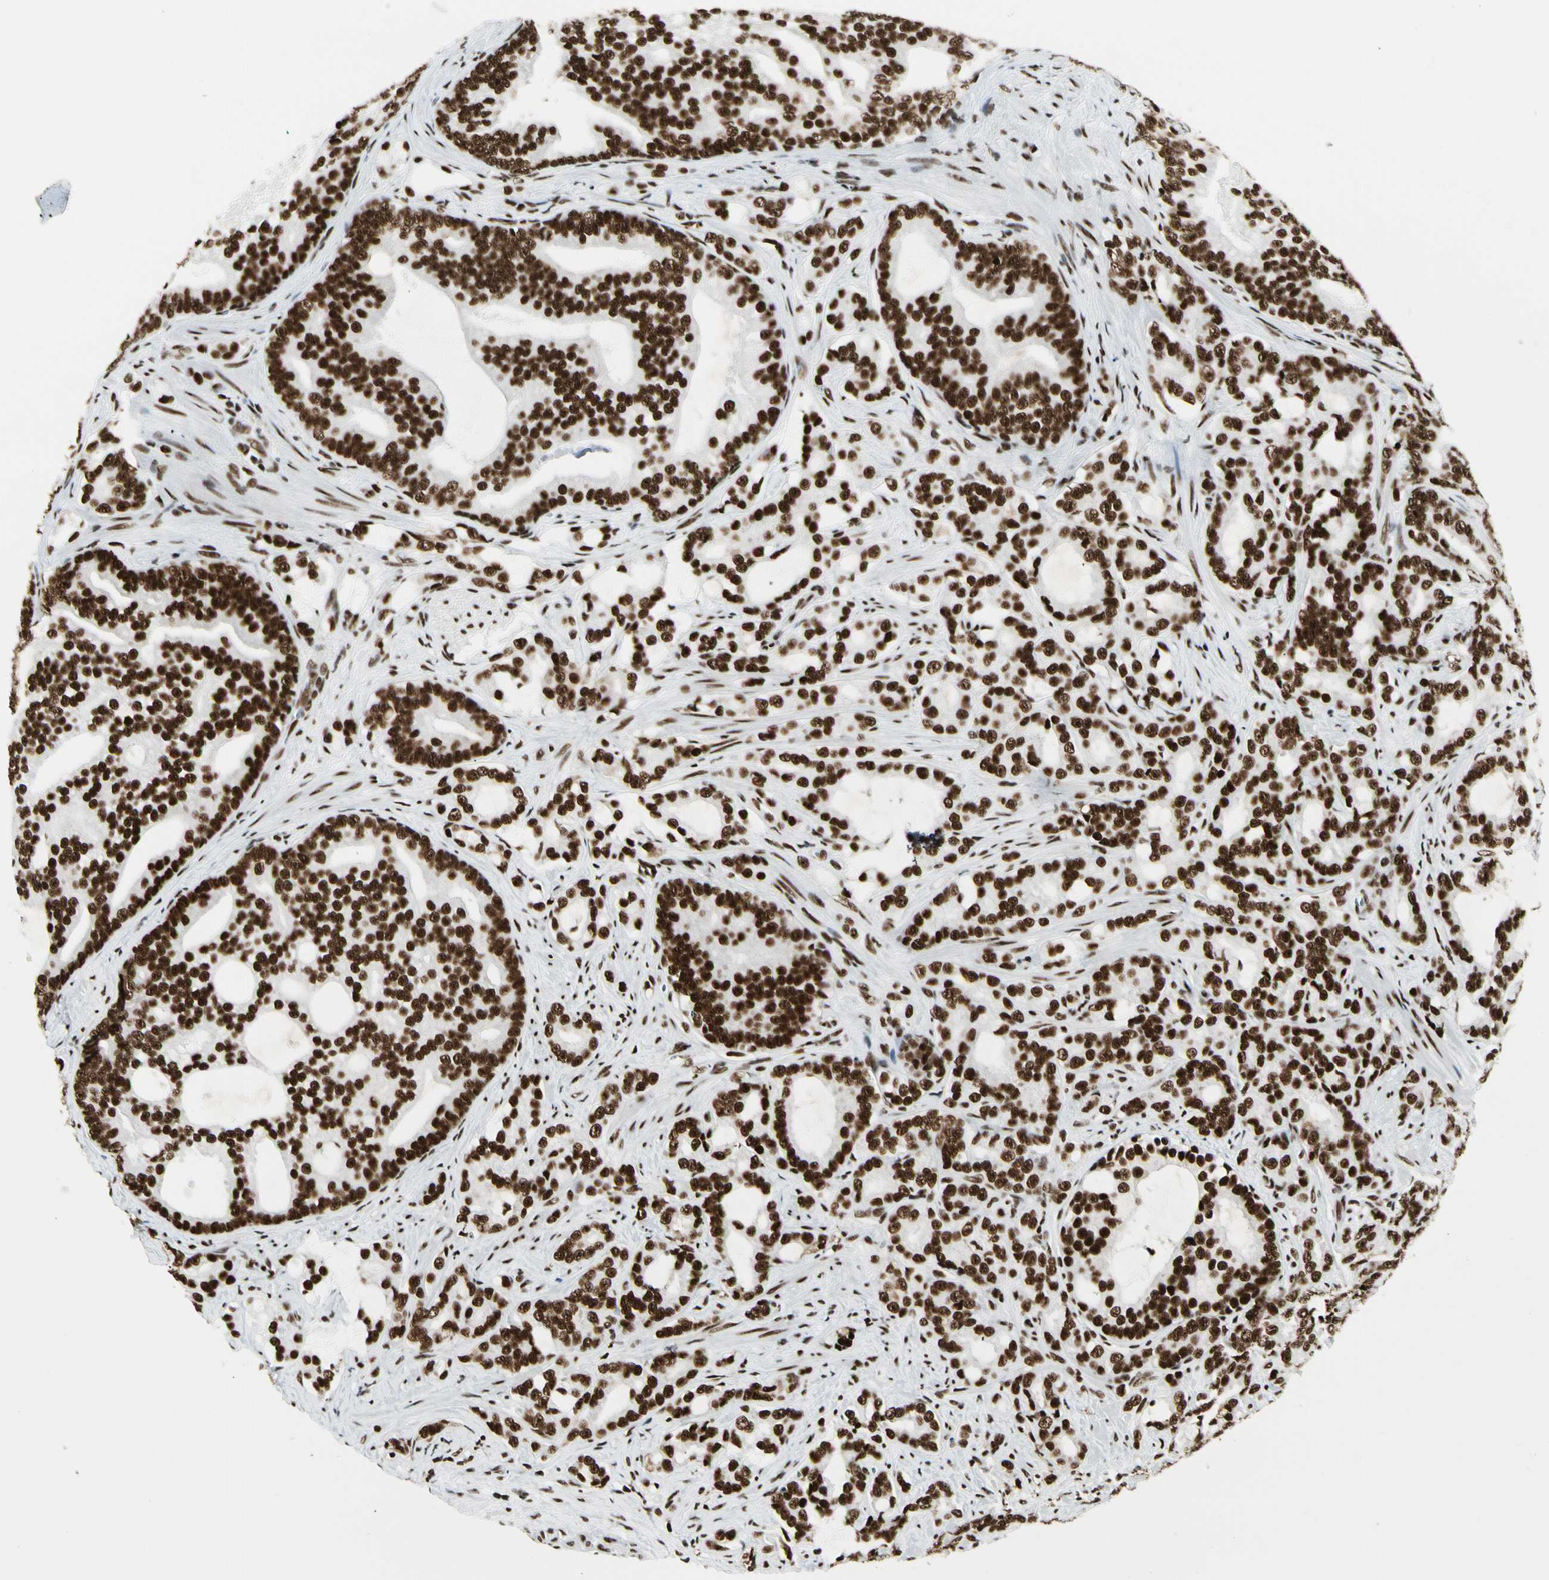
{"staining": {"intensity": "strong", "quantity": ">75%", "location": "nuclear"}, "tissue": "prostate cancer", "cell_type": "Tumor cells", "image_type": "cancer", "snomed": [{"axis": "morphology", "description": "Adenocarcinoma, Low grade"}, {"axis": "topography", "description": "Prostate"}], "caption": "Tumor cells show high levels of strong nuclear staining in about >75% of cells in adenocarcinoma (low-grade) (prostate).", "gene": "CCAR1", "patient": {"sex": "male", "age": 58}}